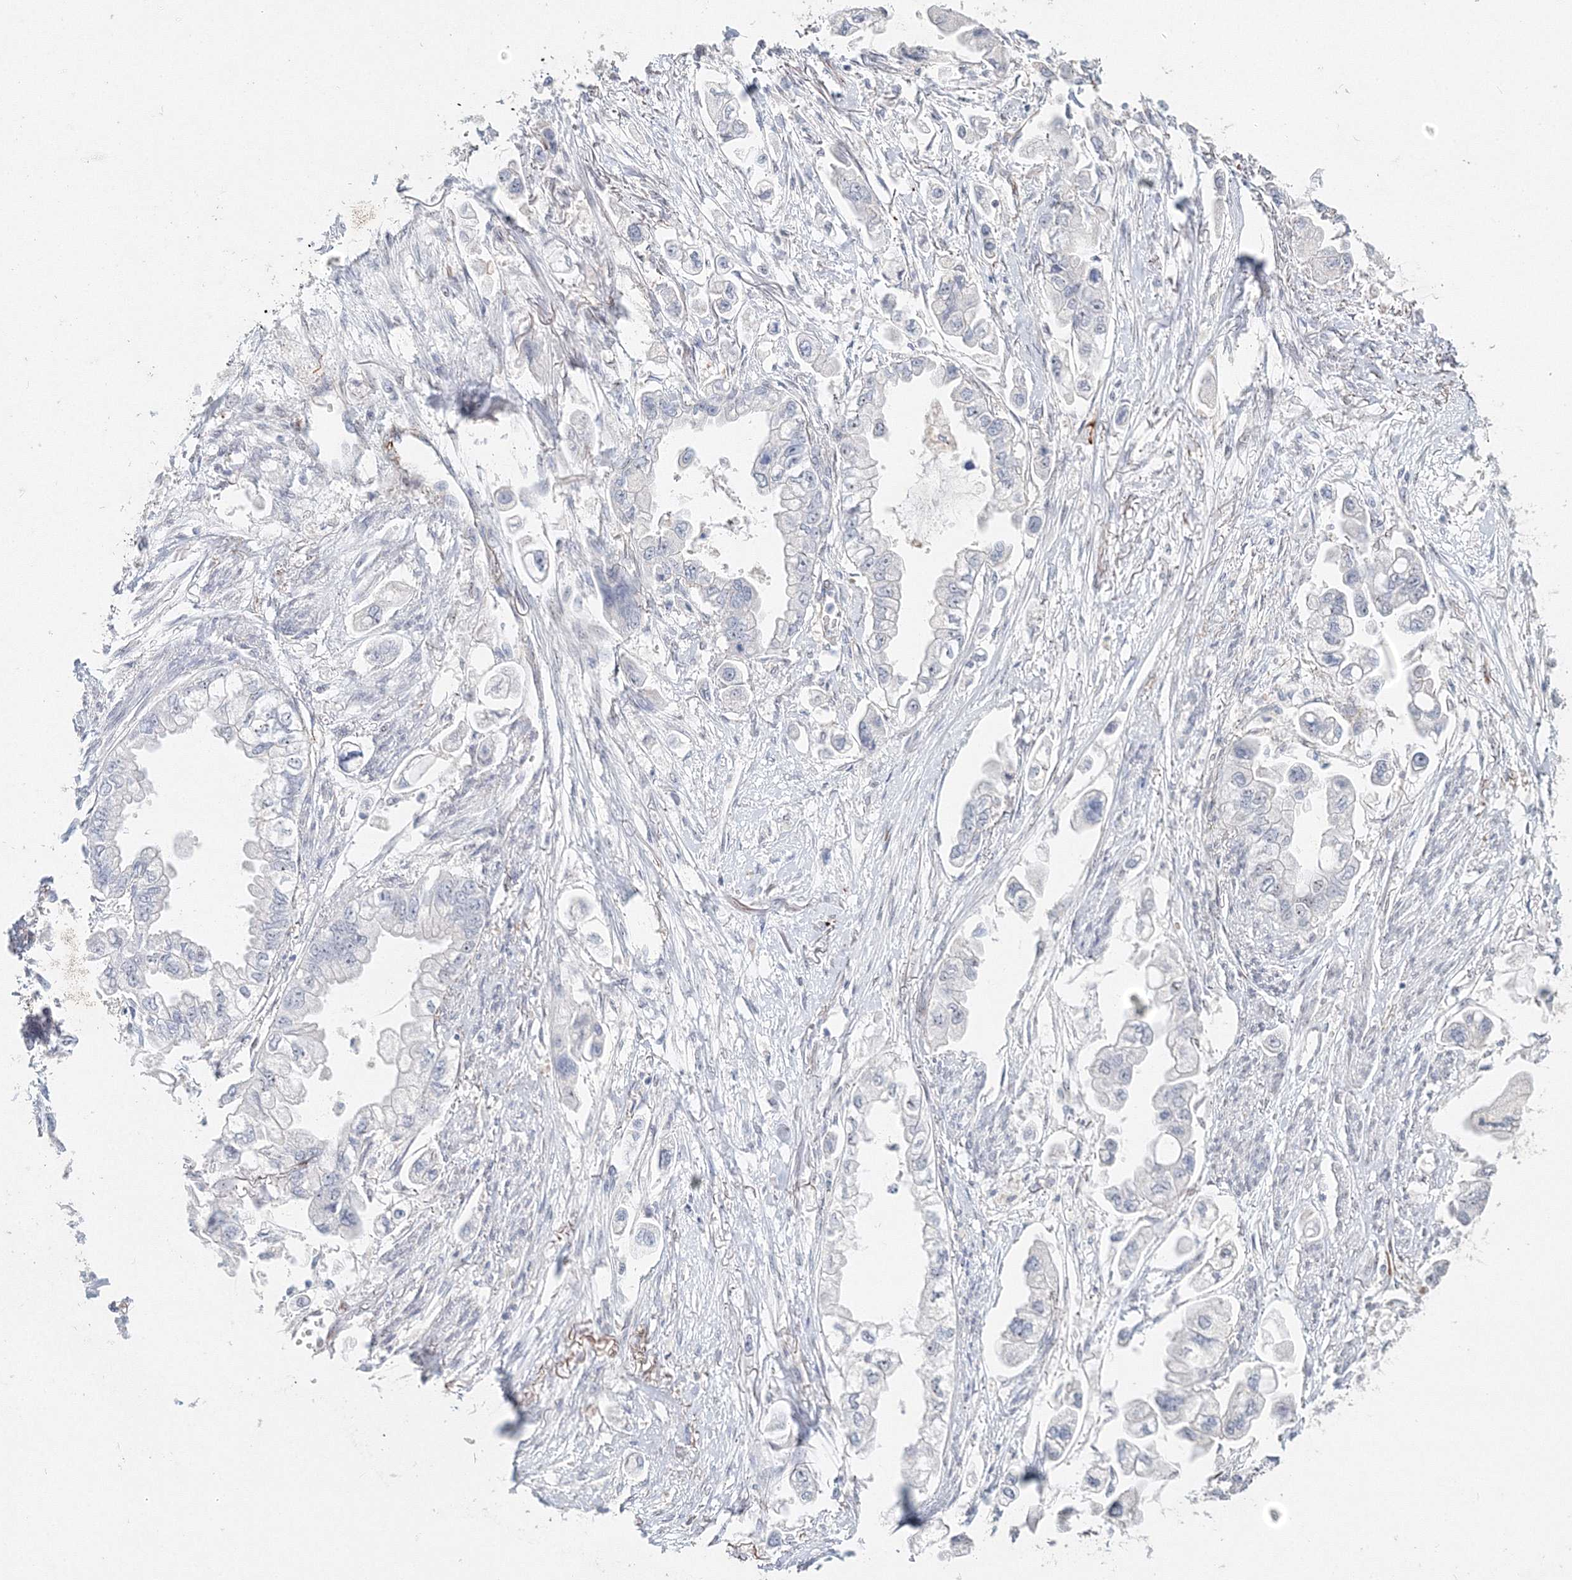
{"staining": {"intensity": "negative", "quantity": "none", "location": "none"}, "tissue": "stomach cancer", "cell_type": "Tumor cells", "image_type": "cancer", "snomed": [{"axis": "morphology", "description": "Adenocarcinoma, NOS"}, {"axis": "topography", "description": "Stomach"}], "caption": "Tumor cells are negative for protein expression in human stomach adenocarcinoma.", "gene": "SIRT7", "patient": {"sex": "male", "age": 62}}